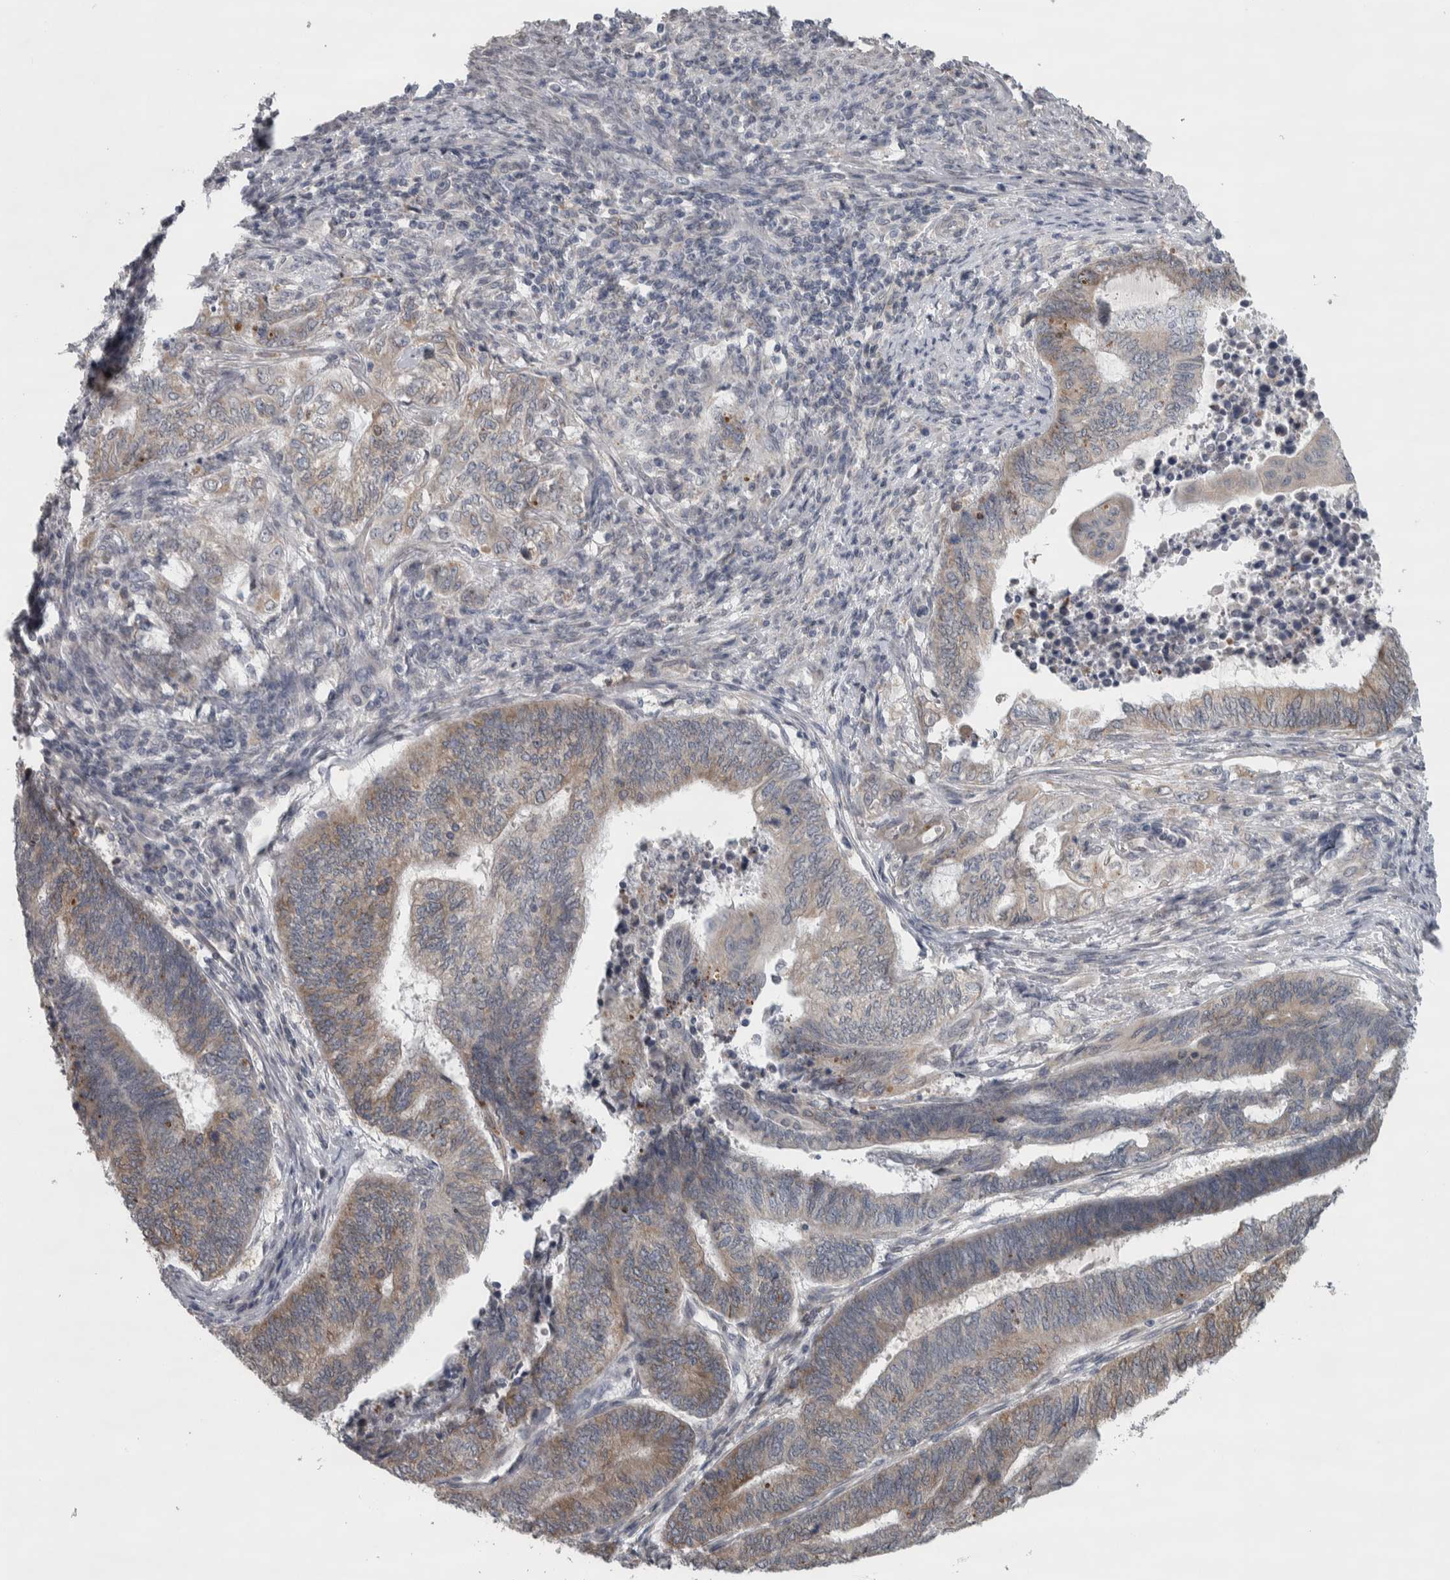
{"staining": {"intensity": "moderate", "quantity": "25%-75%", "location": "cytoplasmic/membranous"}, "tissue": "endometrial cancer", "cell_type": "Tumor cells", "image_type": "cancer", "snomed": [{"axis": "morphology", "description": "Adenocarcinoma, NOS"}, {"axis": "topography", "description": "Uterus"}, {"axis": "topography", "description": "Endometrium"}], "caption": "This is an image of immunohistochemistry staining of endometrial cancer, which shows moderate positivity in the cytoplasmic/membranous of tumor cells.", "gene": "SIGMAR1", "patient": {"sex": "female", "age": 70}}